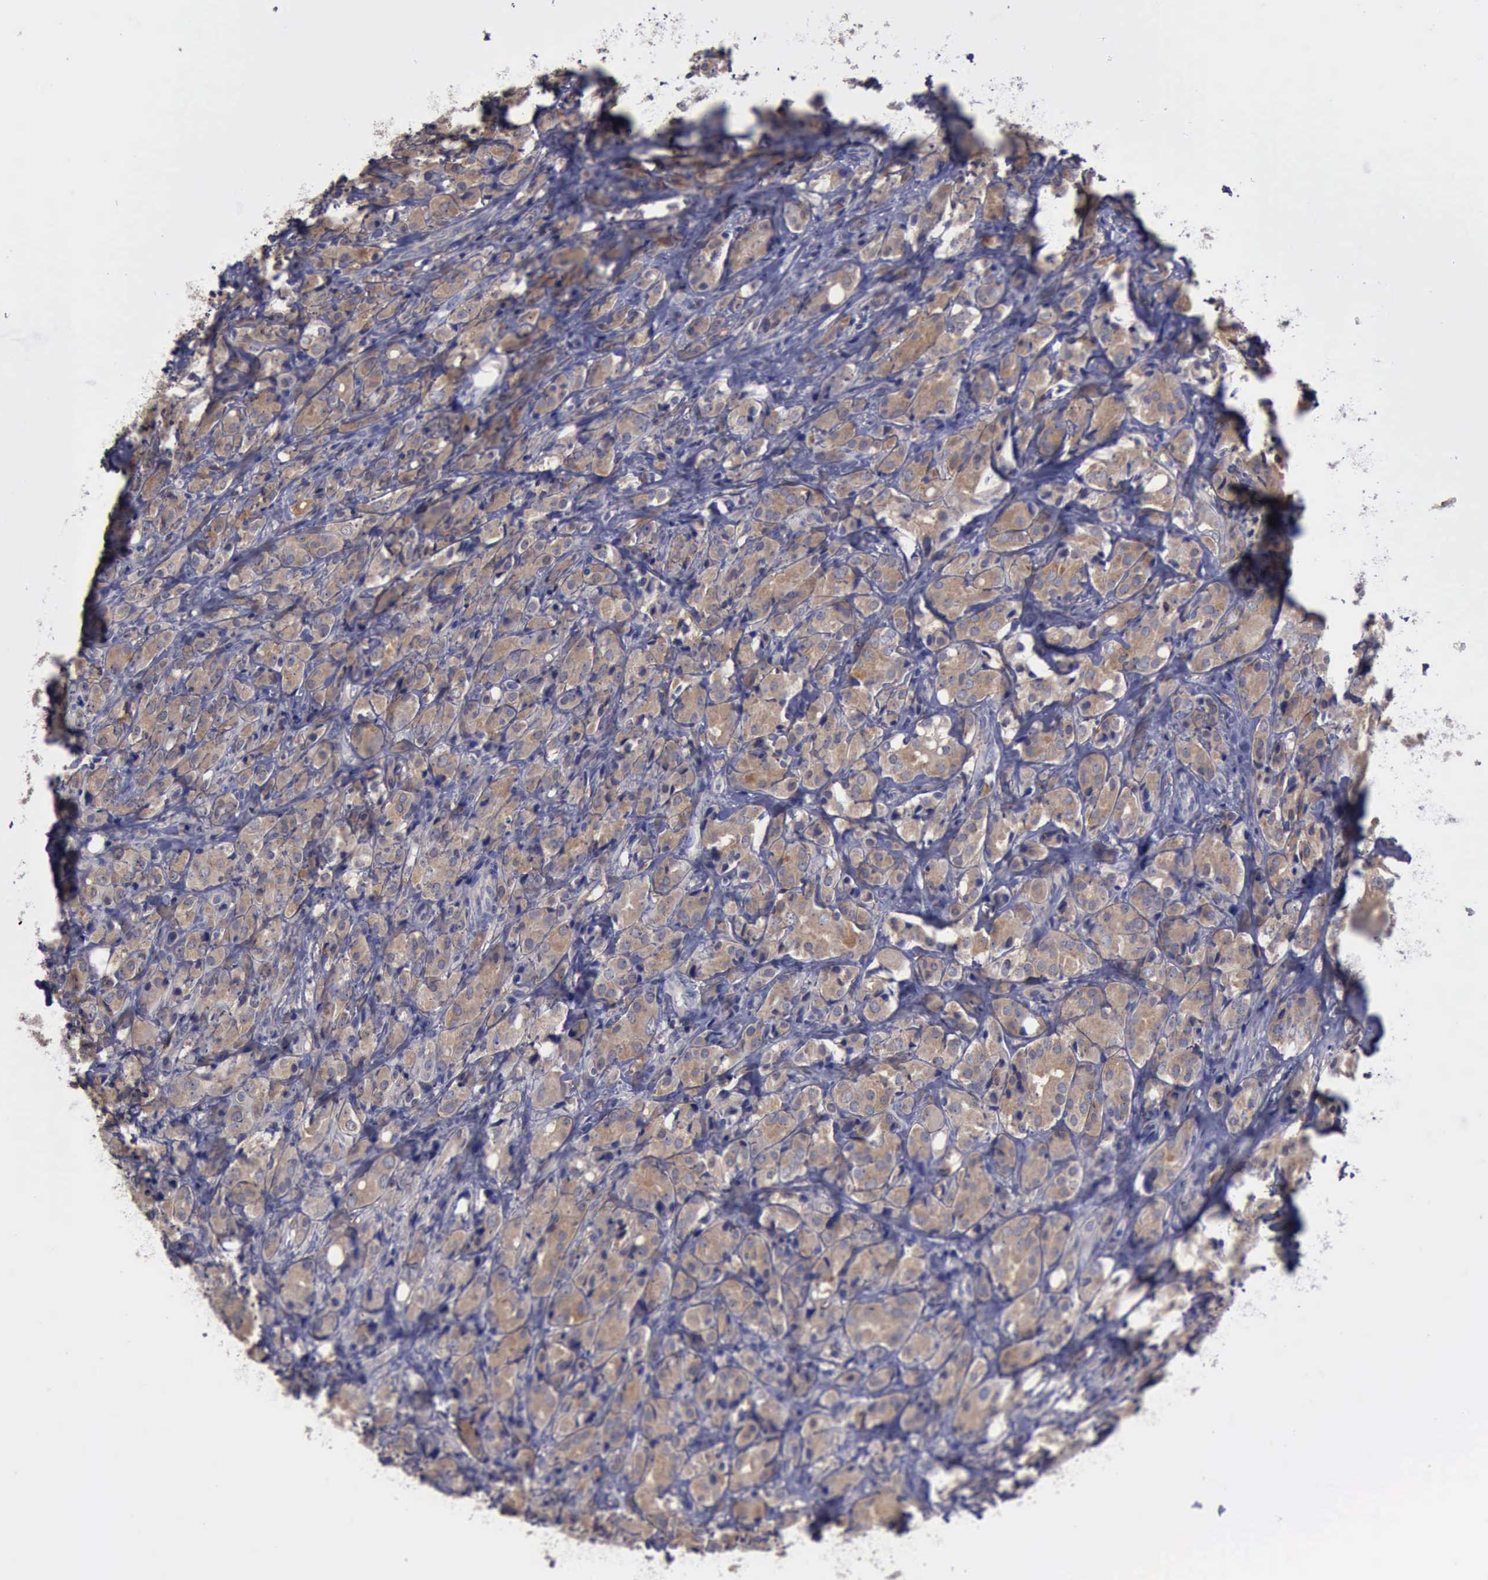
{"staining": {"intensity": "weak", "quantity": "25%-75%", "location": "cytoplasmic/membranous"}, "tissue": "prostate cancer", "cell_type": "Tumor cells", "image_type": "cancer", "snomed": [{"axis": "morphology", "description": "Adenocarcinoma, High grade"}, {"axis": "topography", "description": "Prostate"}], "caption": "Immunohistochemistry of human prostate adenocarcinoma (high-grade) shows low levels of weak cytoplasmic/membranous expression in about 25%-75% of tumor cells. (IHC, brightfield microscopy, high magnification).", "gene": "PHKA1", "patient": {"sex": "male", "age": 68}}